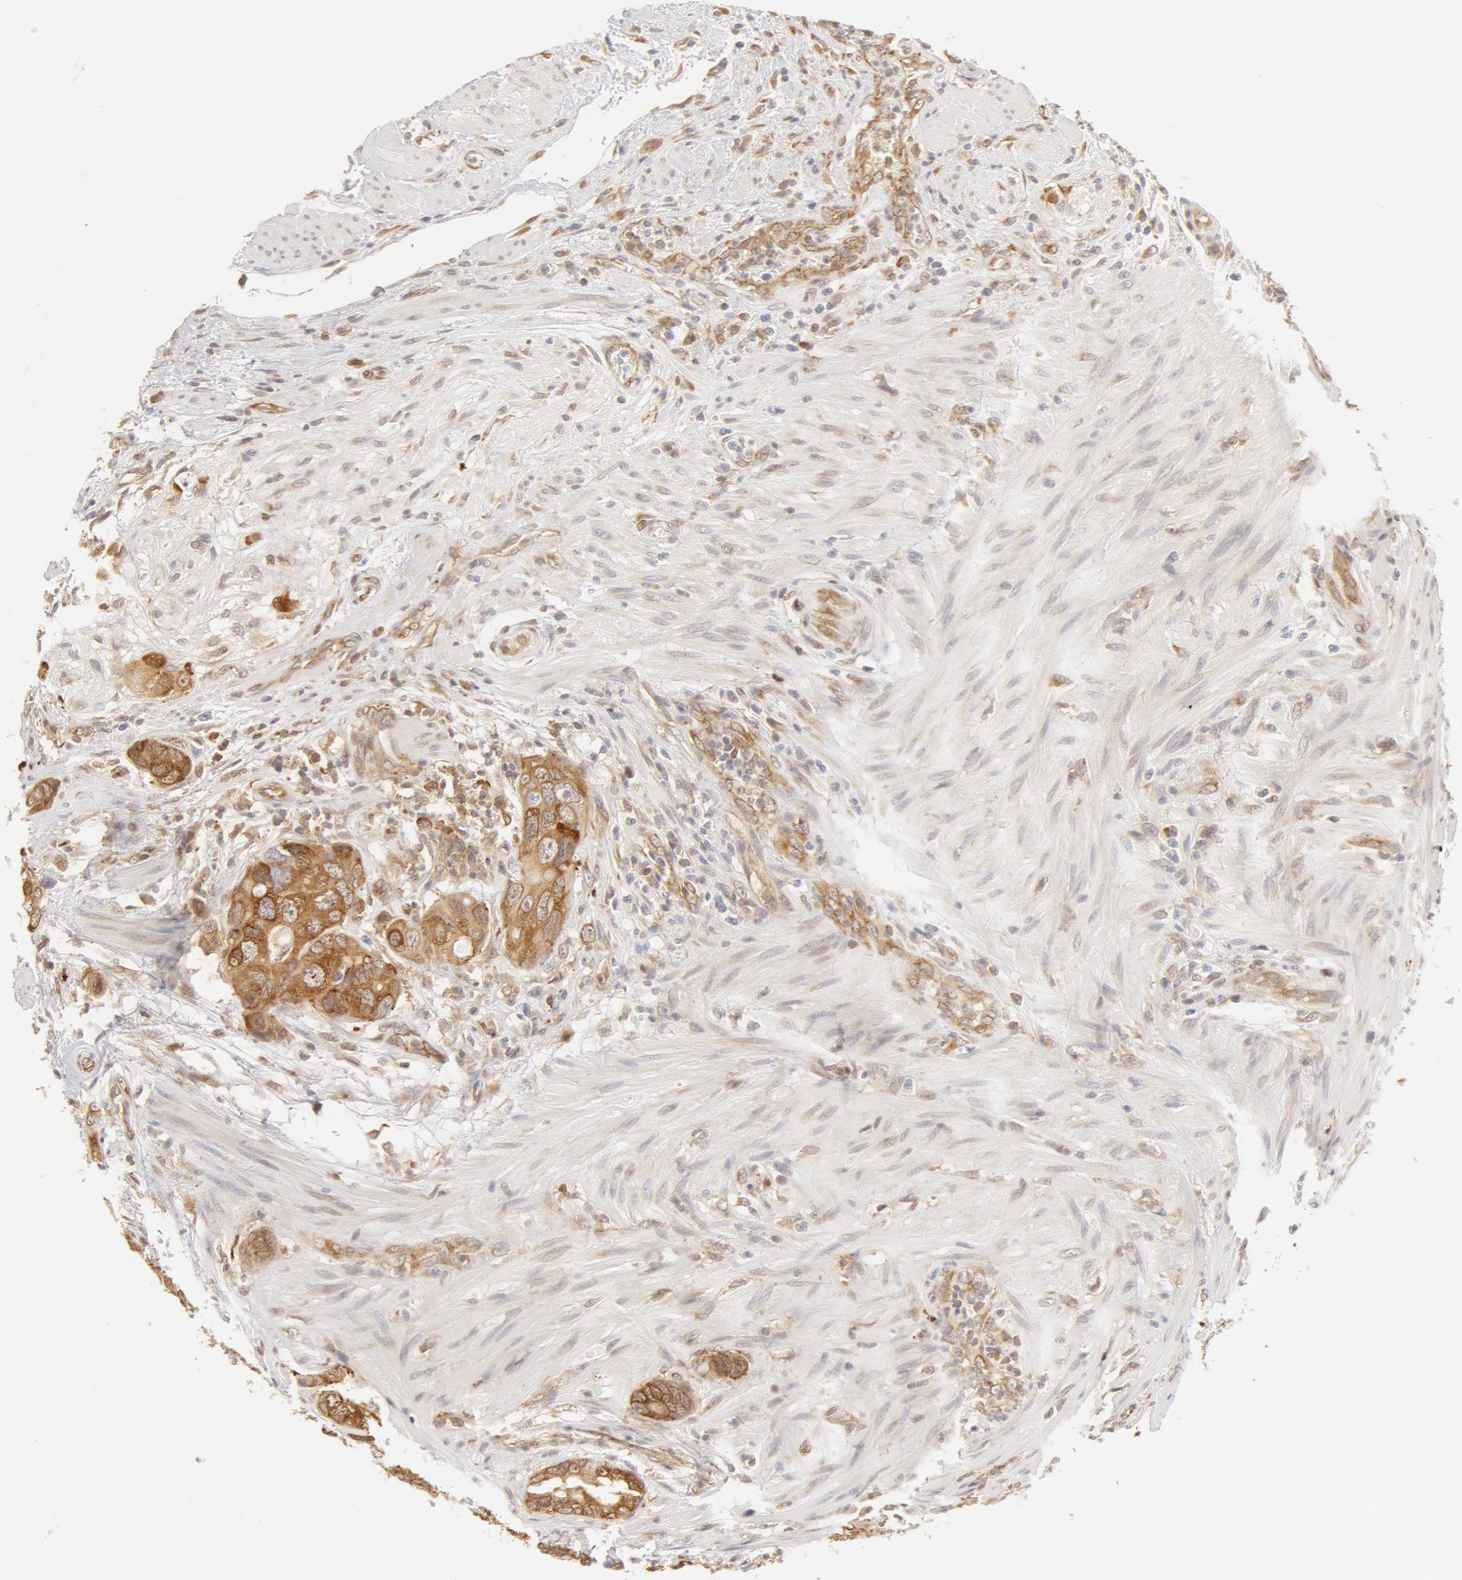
{"staining": {"intensity": "weak", "quantity": ">75%", "location": "cytoplasmic/membranous"}, "tissue": "colorectal cancer", "cell_type": "Tumor cells", "image_type": "cancer", "snomed": [{"axis": "morphology", "description": "Adenocarcinoma, NOS"}, {"axis": "topography", "description": "Rectum"}], "caption": "Protein expression analysis of human adenocarcinoma (colorectal) reveals weak cytoplasmic/membranous staining in approximately >75% of tumor cells.", "gene": "DDX3Y", "patient": {"sex": "female", "age": 67}}